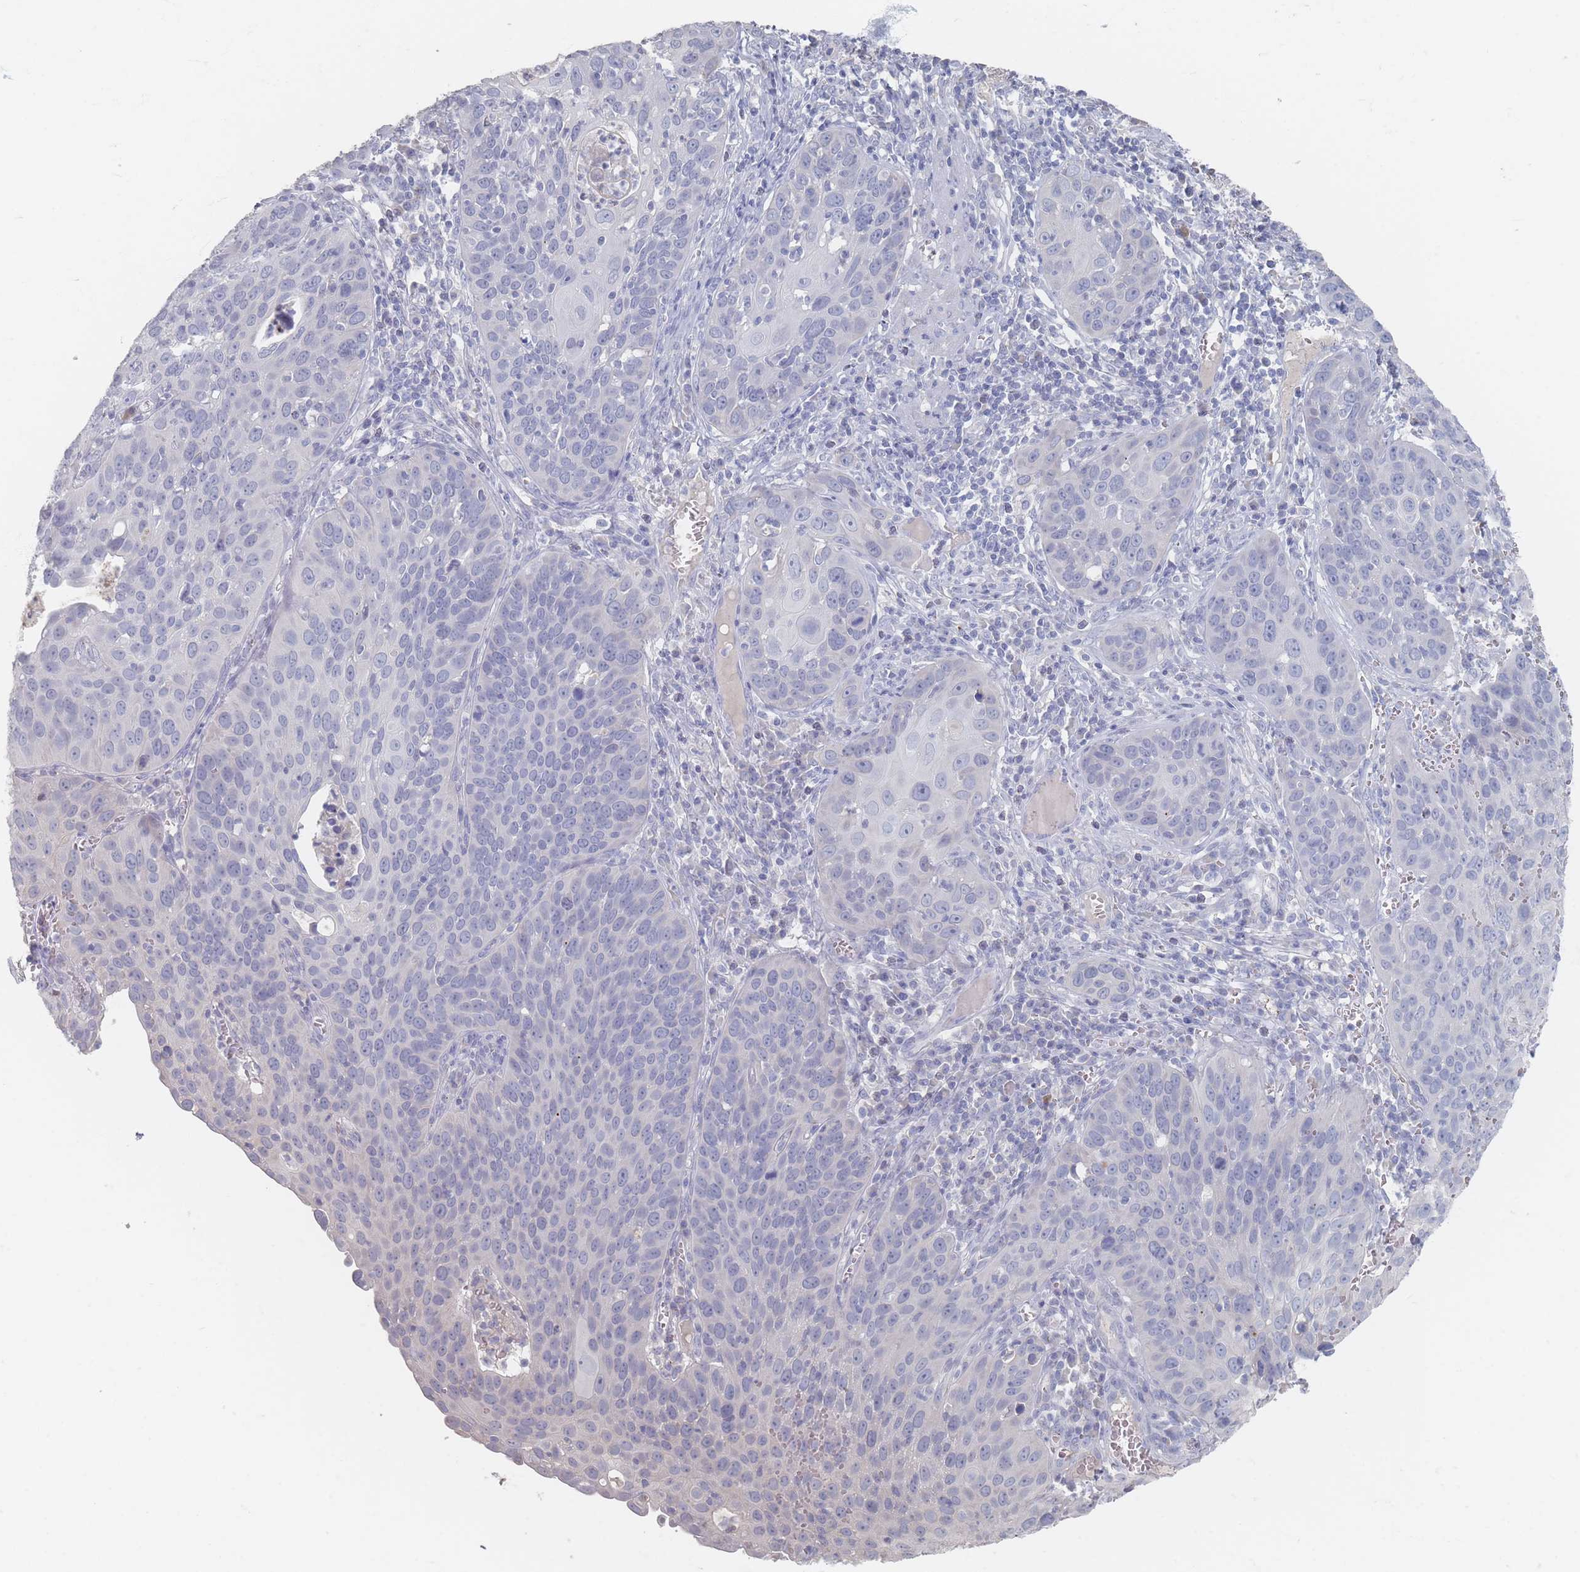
{"staining": {"intensity": "negative", "quantity": "none", "location": "none"}, "tissue": "cervical cancer", "cell_type": "Tumor cells", "image_type": "cancer", "snomed": [{"axis": "morphology", "description": "Squamous cell carcinoma, NOS"}, {"axis": "topography", "description": "Cervix"}], "caption": "Squamous cell carcinoma (cervical) stained for a protein using immunohistochemistry exhibits no positivity tumor cells.", "gene": "HELZ2", "patient": {"sex": "female", "age": 36}}